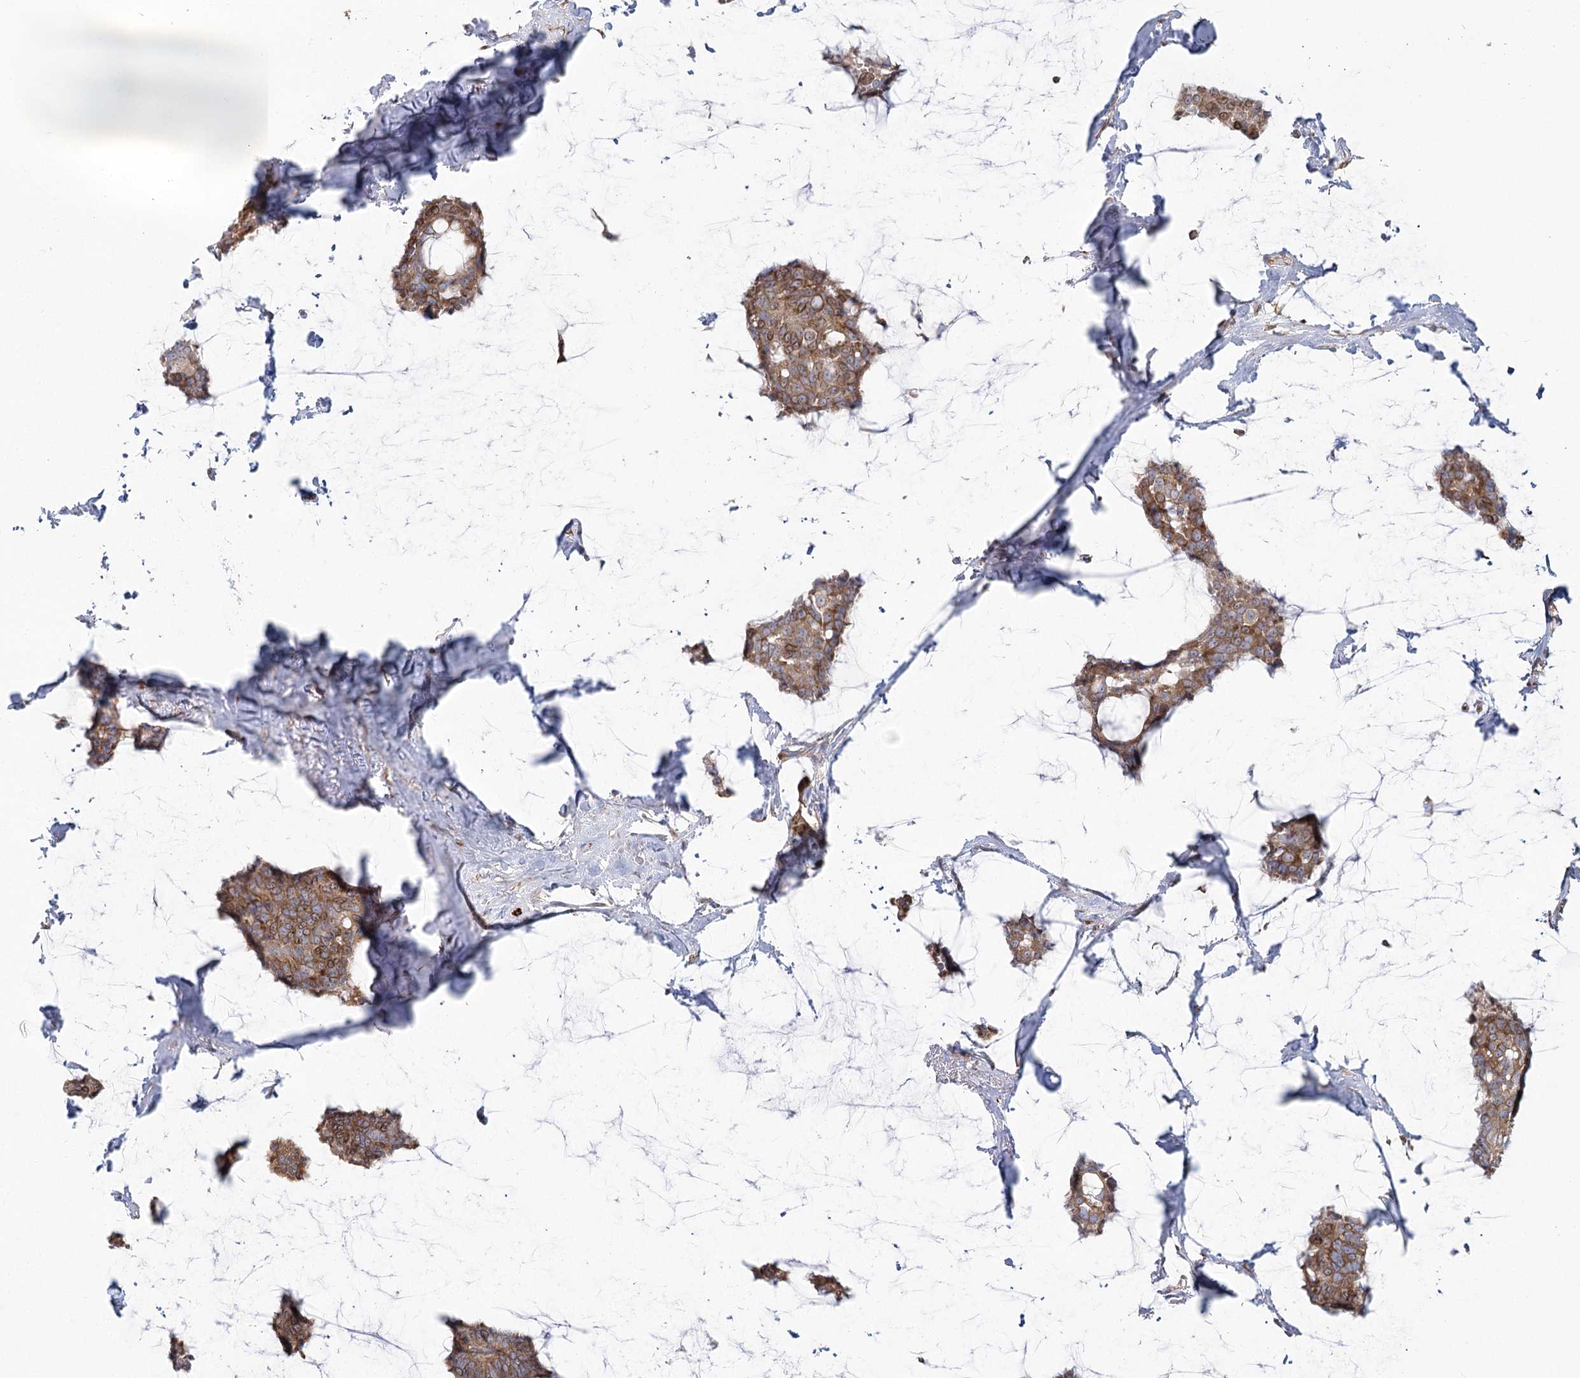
{"staining": {"intensity": "moderate", "quantity": ">75%", "location": "cytoplasmic/membranous"}, "tissue": "breast cancer", "cell_type": "Tumor cells", "image_type": "cancer", "snomed": [{"axis": "morphology", "description": "Duct carcinoma"}, {"axis": "topography", "description": "Breast"}], "caption": "Breast intraductal carcinoma stained for a protein exhibits moderate cytoplasmic/membranous positivity in tumor cells. Nuclei are stained in blue.", "gene": "HARS2", "patient": {"sex": "female", "age": 93}}